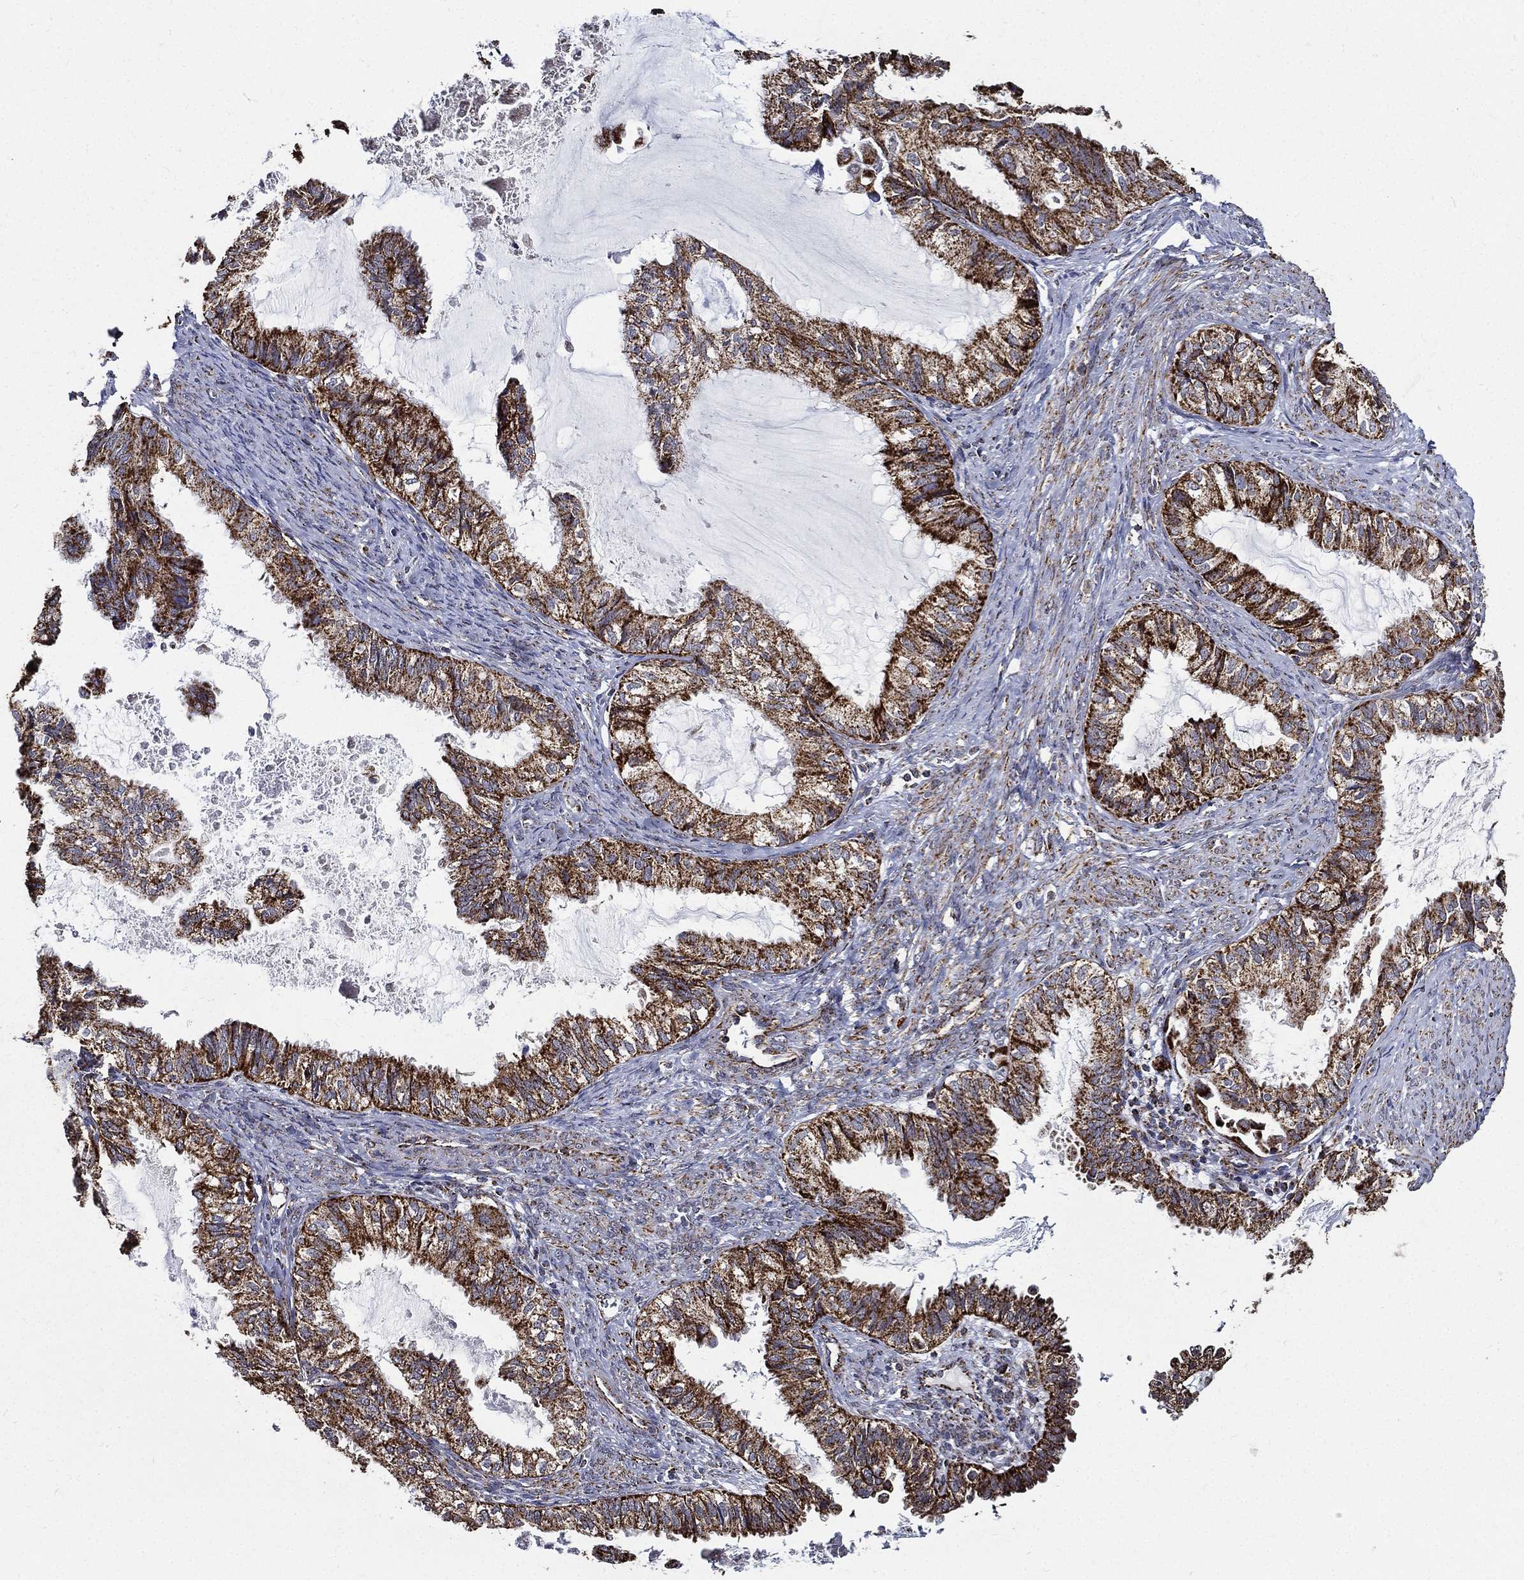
{"staining": {"intensity": "strong", "quantity": "25%-75%", "location": "cytoplasmic/membranous"}, "tissue": "endometrial cancer", "cell_type": "Tumor cells", "image_type": "cancer", "snomed": [{"axis": "morphology", "description": "Adenocarcinoma, NOS"}, {"axis": "topography", "description": "Endometrium"}], "caption": "Immunohistochemical staining of human adenocarcinoma (endometrial) displays high levels of strong cytoplasmic/membranous protein staining in approximately 25%-75% of tumor cells.", "gene": "NDUFAB1", "patient": {"sex": "female", "age": 86}}